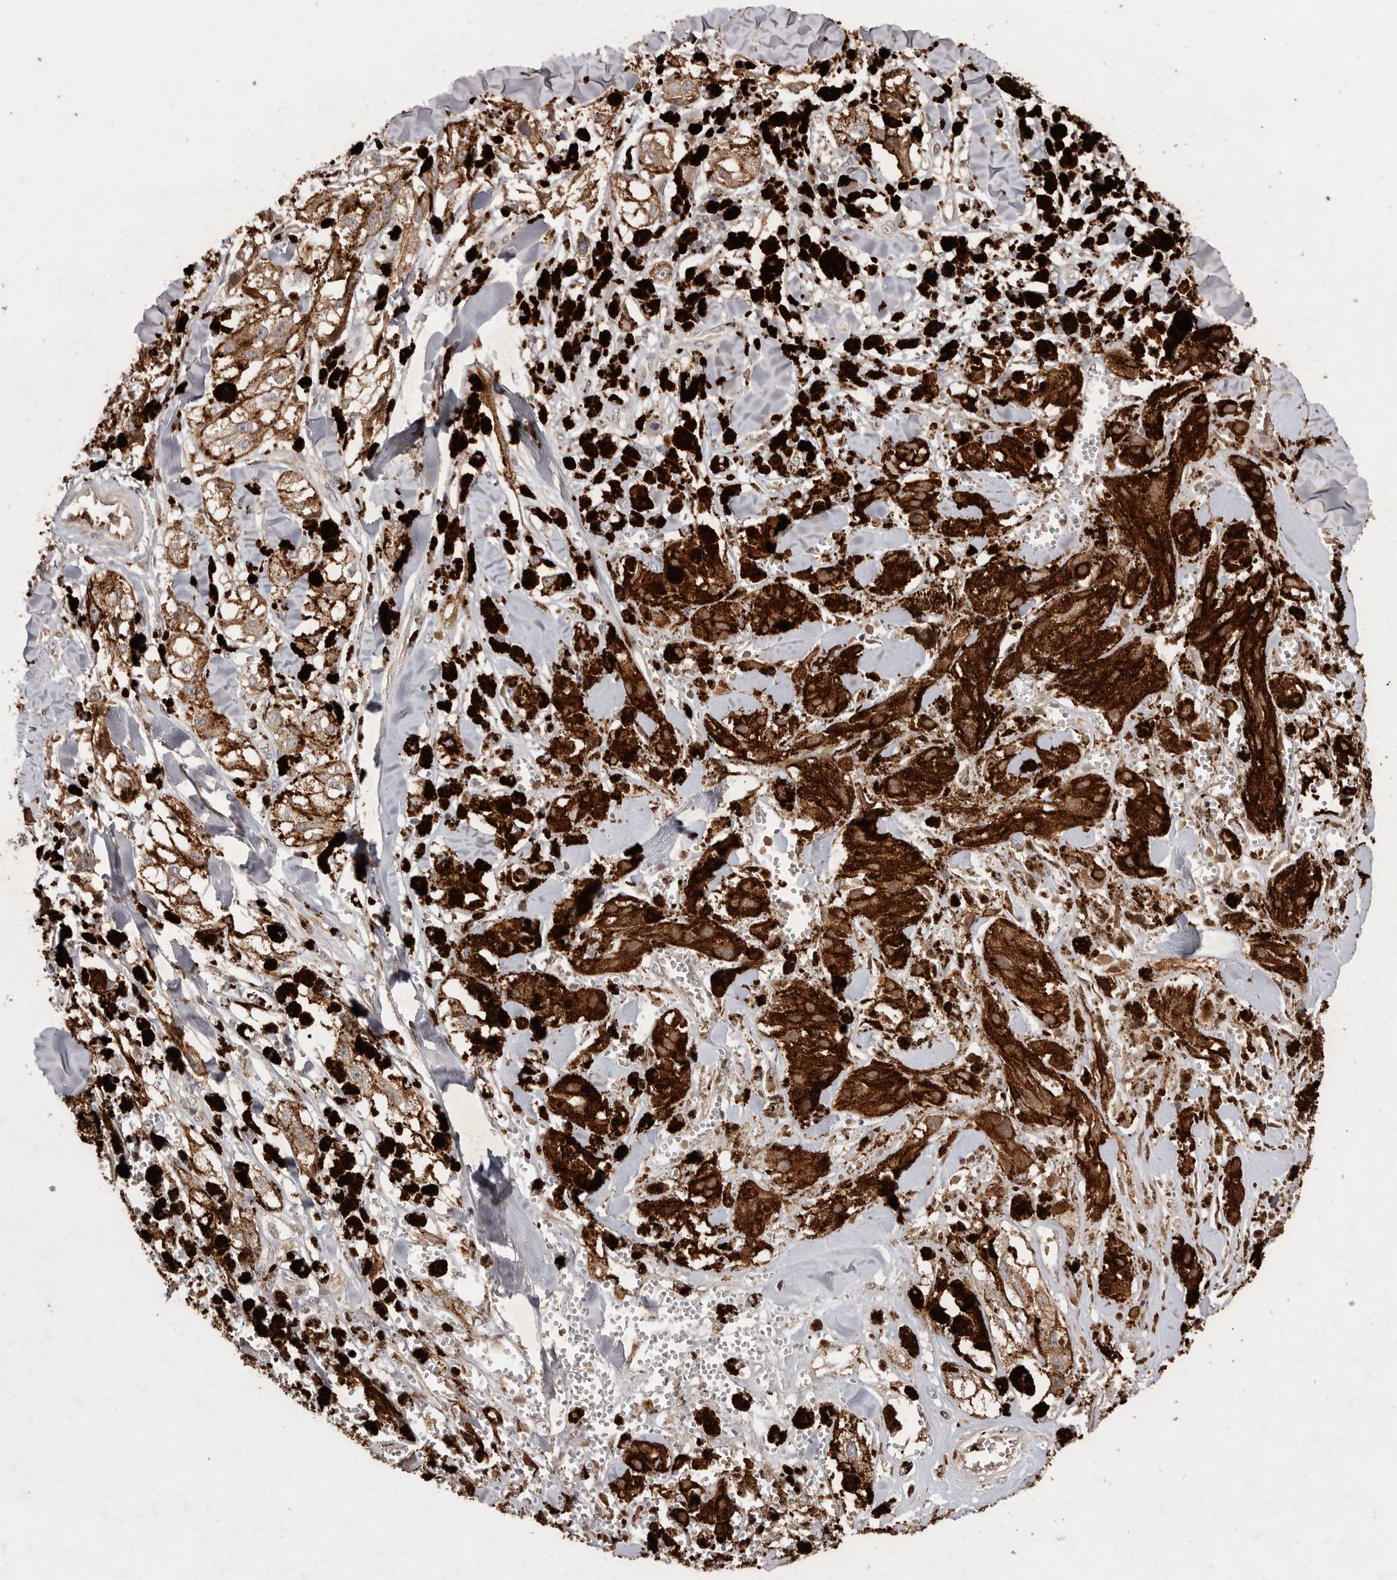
{"staining": {"intensity": "negative", "quantity": "none", "location": "none"}, "tissue": "melanoma", "cell_type": "Tumor cells", "image_type": "cancer", "snomed": [{"axis": "morphology", "description": "Malignant melanoma, NOS"}, {"axis": "topography", "description": "Skin"}], "caption": "A photomicrograph of malignant melanoma stained for a protein exhibits no brown staining in tumor cells.", "gene": "VN1R4", "patient": {"sex": "male", "age": 88}}